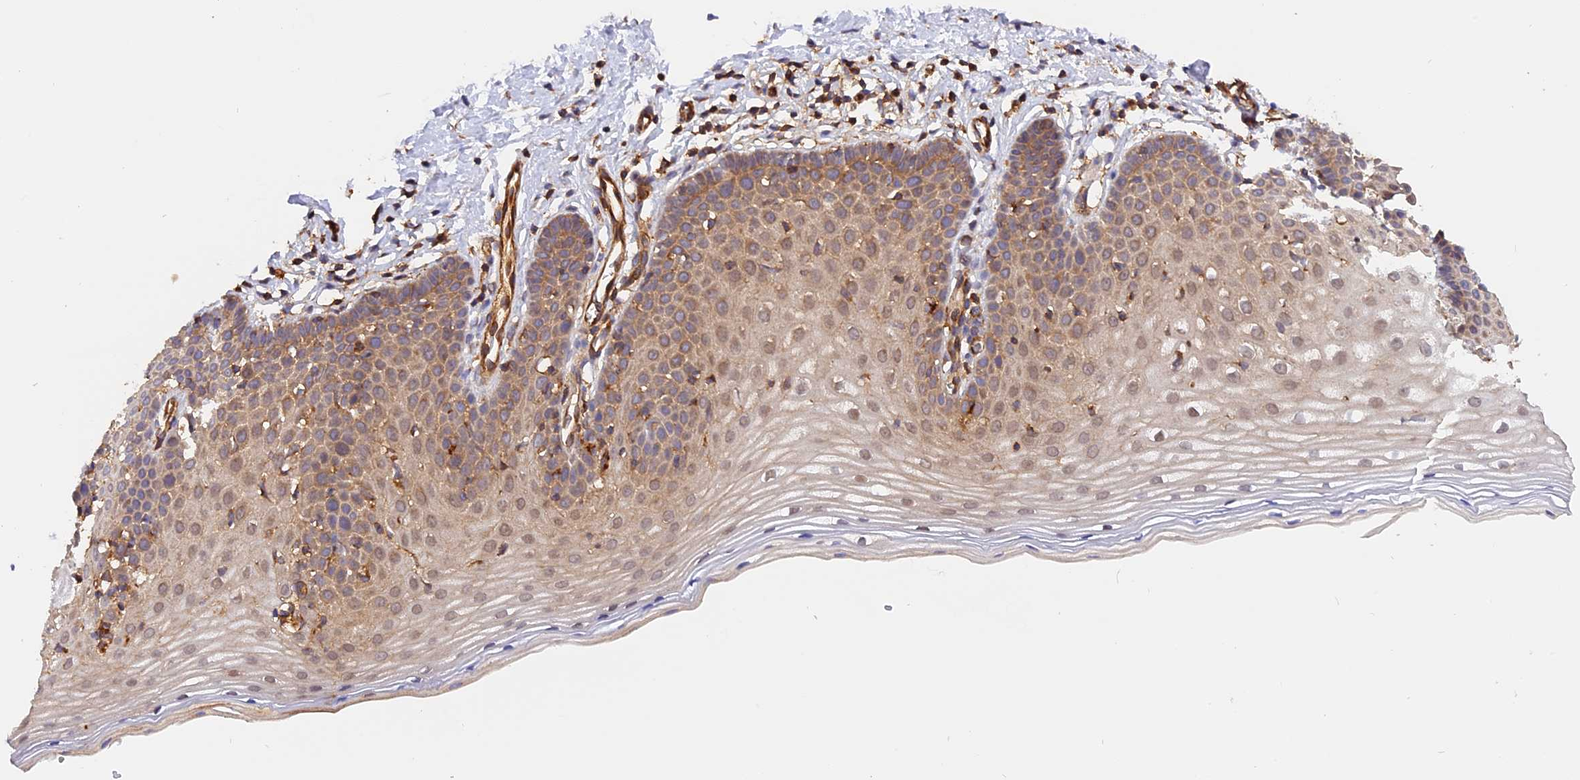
{"staining": {"intensity": "moderate", "quantity": "25%-75%", "location": "cytoplasmic/membranous"}, "tissue": "cervix", "cell_type": "Glandular cells", "image_type": "normal", "snomed": [{"axis": "morphology", "description": "Normal tissue, NOS"}, {"axis": "topography", "description": "Cervix"}], "caption": "Cervix was stained to show a protein in brown. There is medium levels of moderate cytoplasmic/membranous positivity in about 25%-75% of glandular cells. Nuclei are stained in blue.", "gene": "C5orf22", "patient": {"sex": "female", "age": 36}}